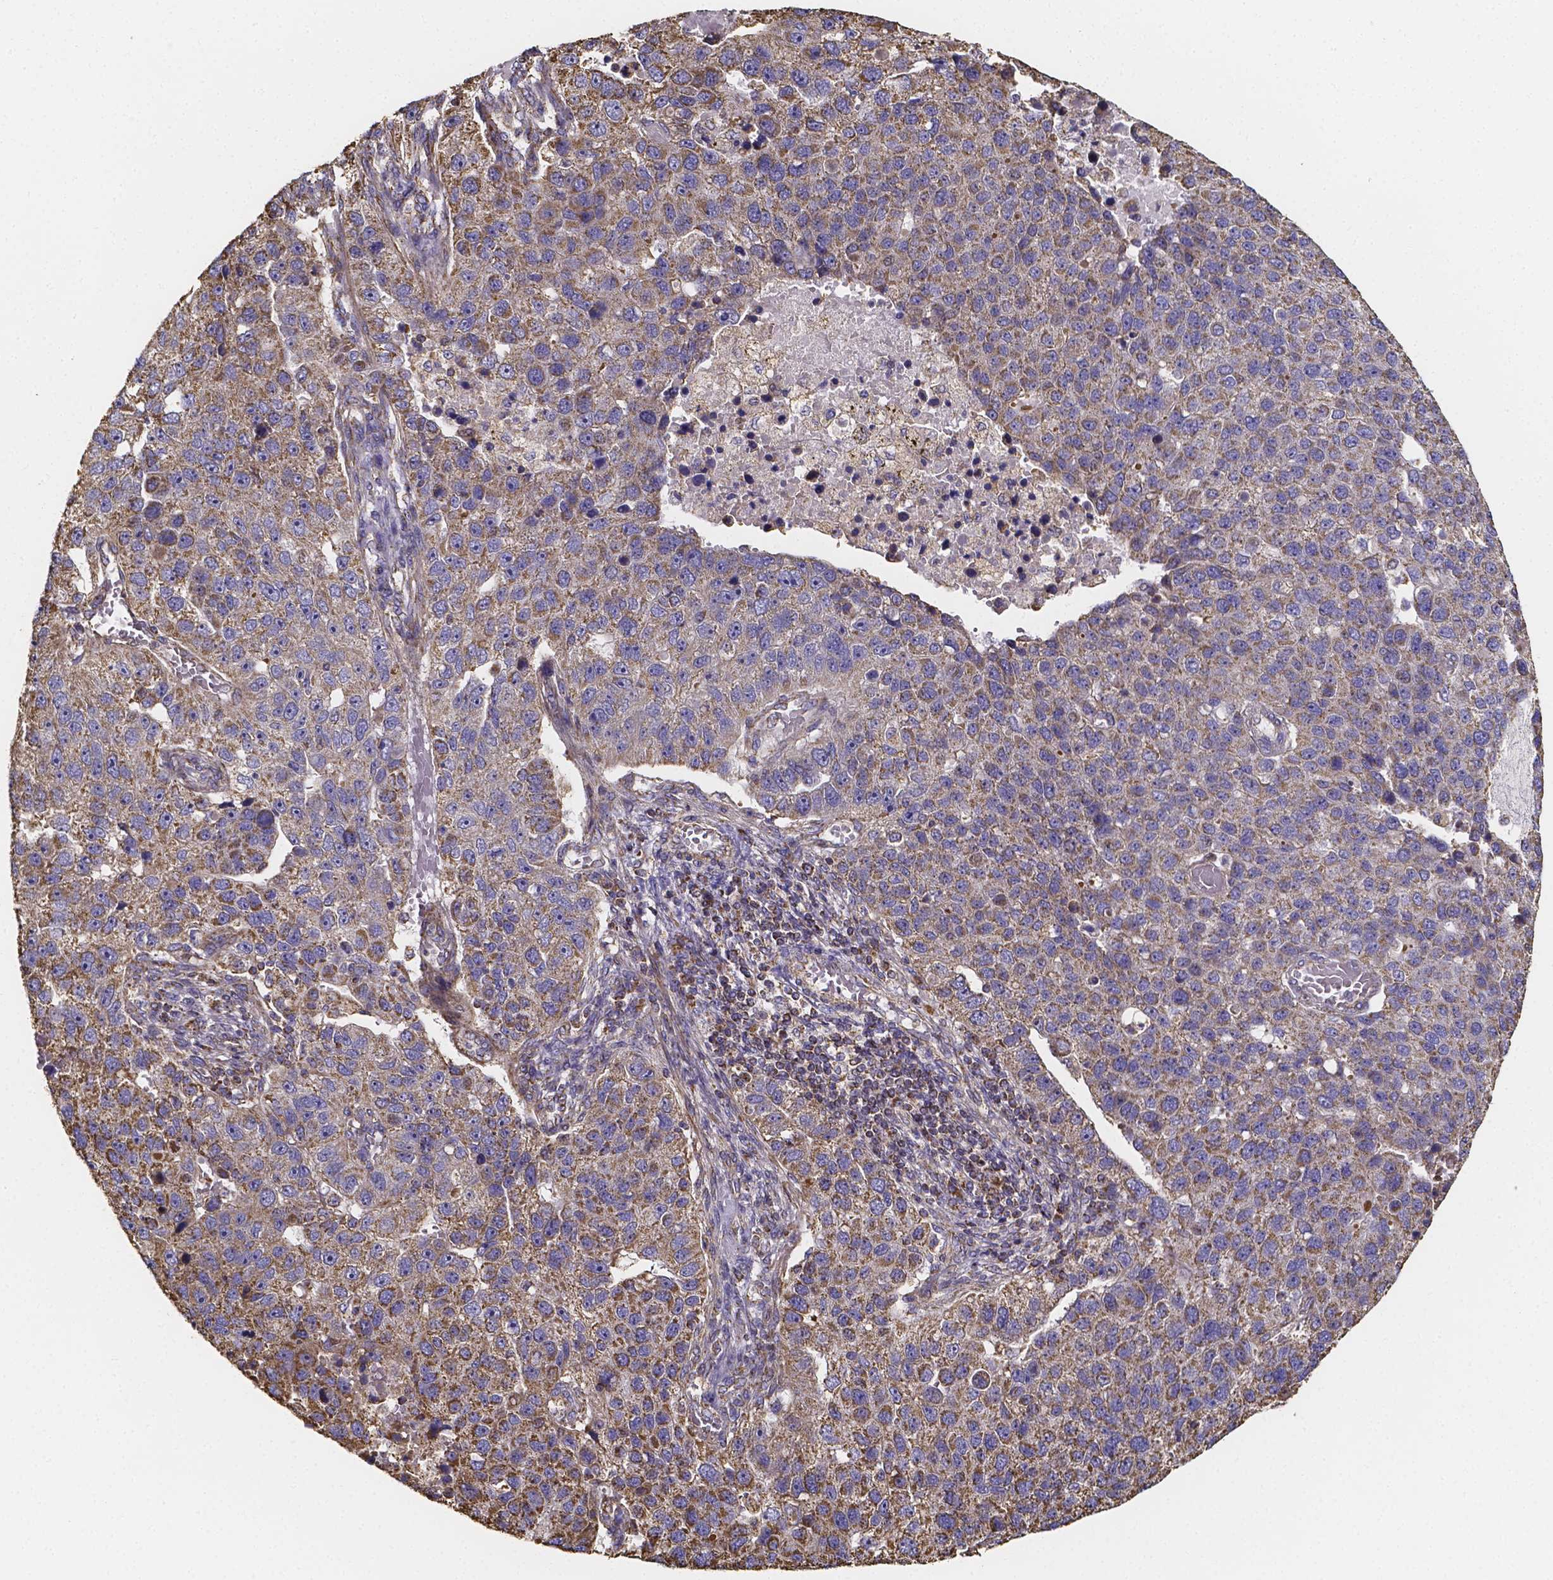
{"staining": {"intensity": "moderate", "quantity": ">75%", "location": "cytoplasmic/membranous"}, "tissue": "pancreatic cancer", "cell_type": "Tumor cells", "image_type": "cancer", "snomed": [{"axis": "morphology", "description": "Adenocarcinoma, NOS"}, {"axis": "topography", "description": "Pancreas"}], "caption": "Tumor cells exhibit moderate cytoplasmic/membranous positivity in approximately >75% of cells in pancreatic cancer (adenocarcinoma).", "gene": "SLC35D2", "patient": {"sex": "female", "age": 61}}